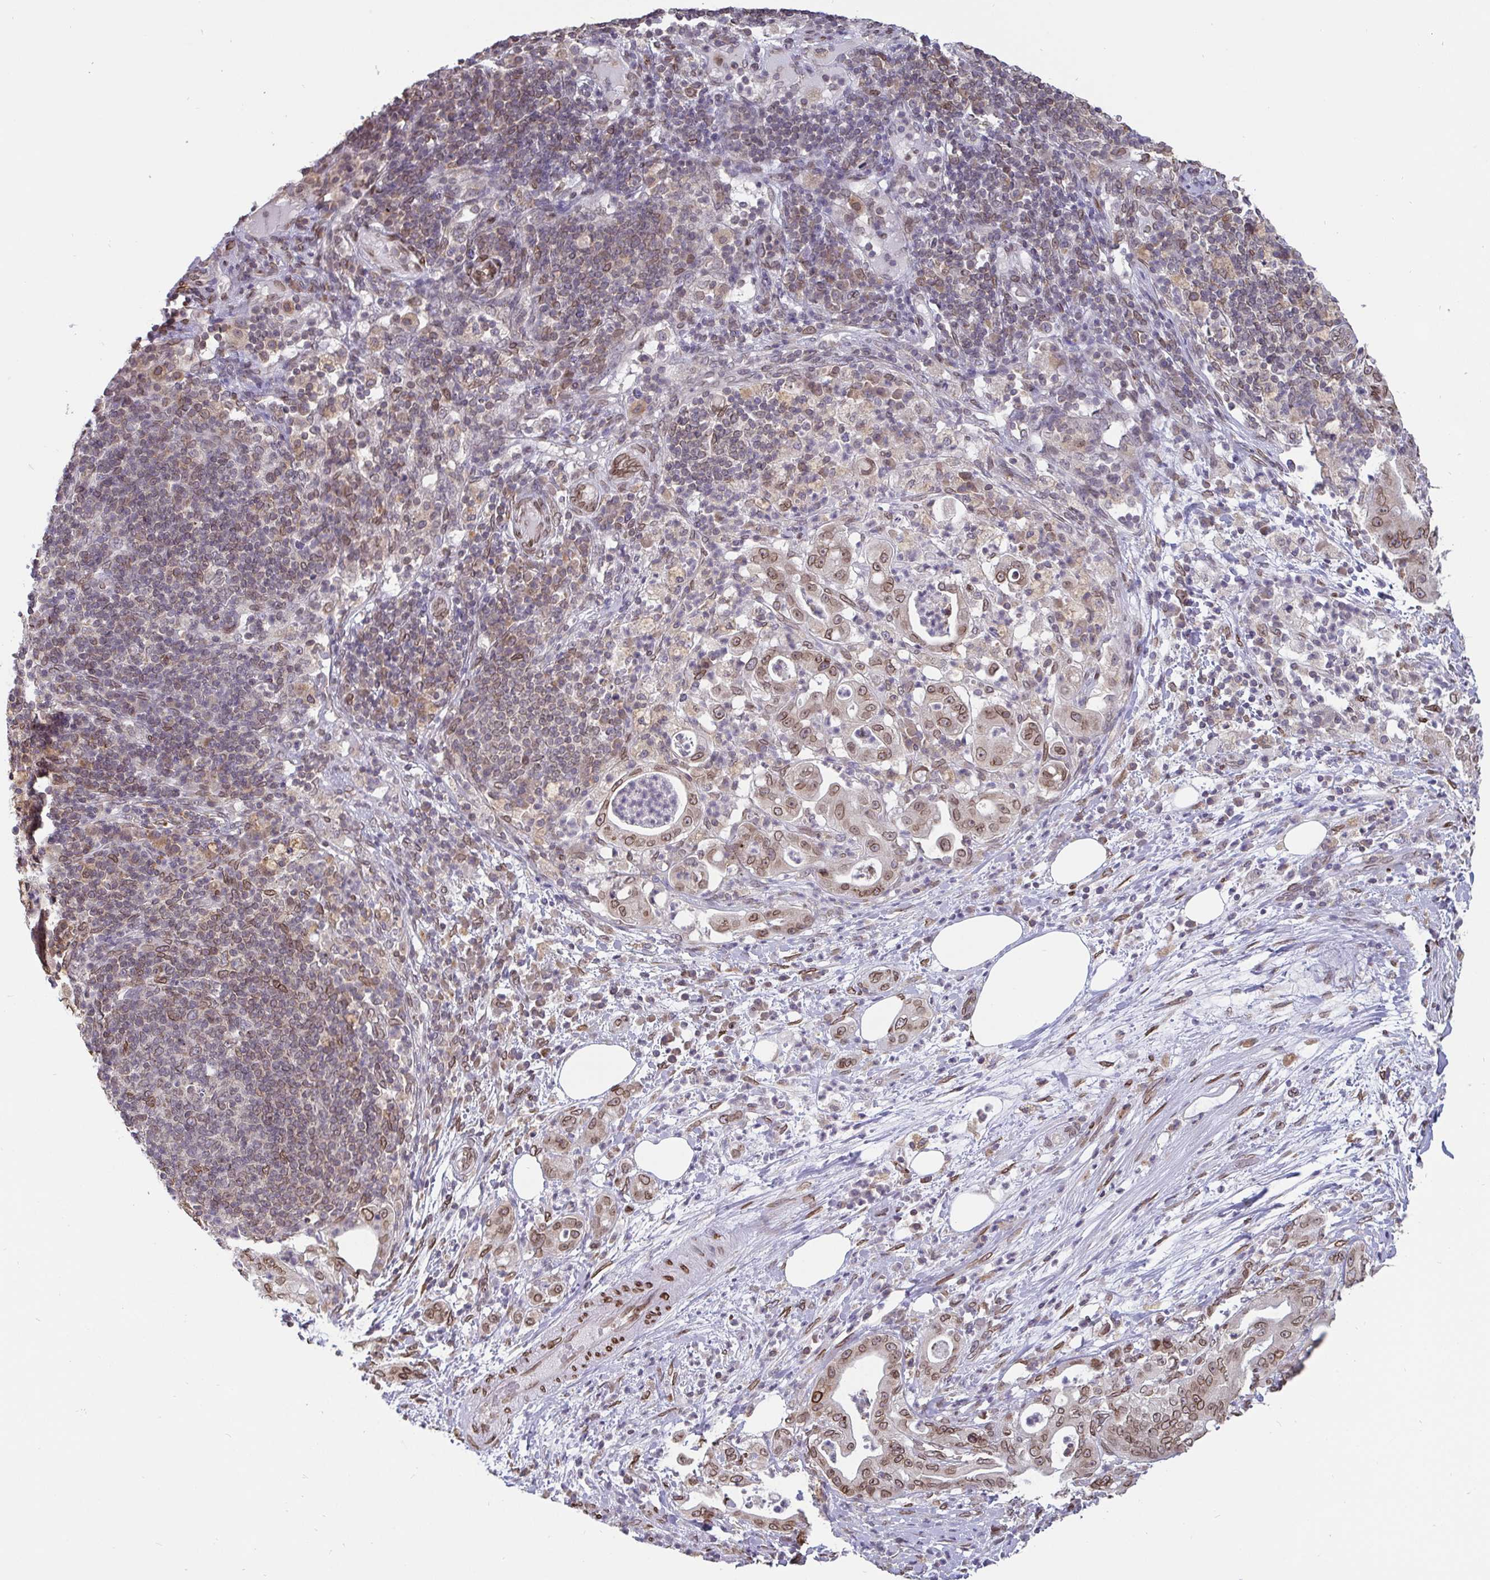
{"staining": {"intensity": "moderate", "quantity": ">75%", "location": "cytoplasmic/membranous,nuclear"}, "tissue": "pancreatic cancer", "cell_type": "Tumor cells", "image_type": "cancer", "snomed": [{"axis": "morphology", "description": "Adenocarcinoma, NOS"}, {"axis": "topography", "description": "Pancreas"}], "caption": "Adenocarcinoma (pancreatic) stained for a protein (brown) displays moderate cytoplasmic/membranous and nuclear positive expression in about >75% of tumor cells.", "gene": "EMD", "patient": {"sex": "male", "age": 71}}